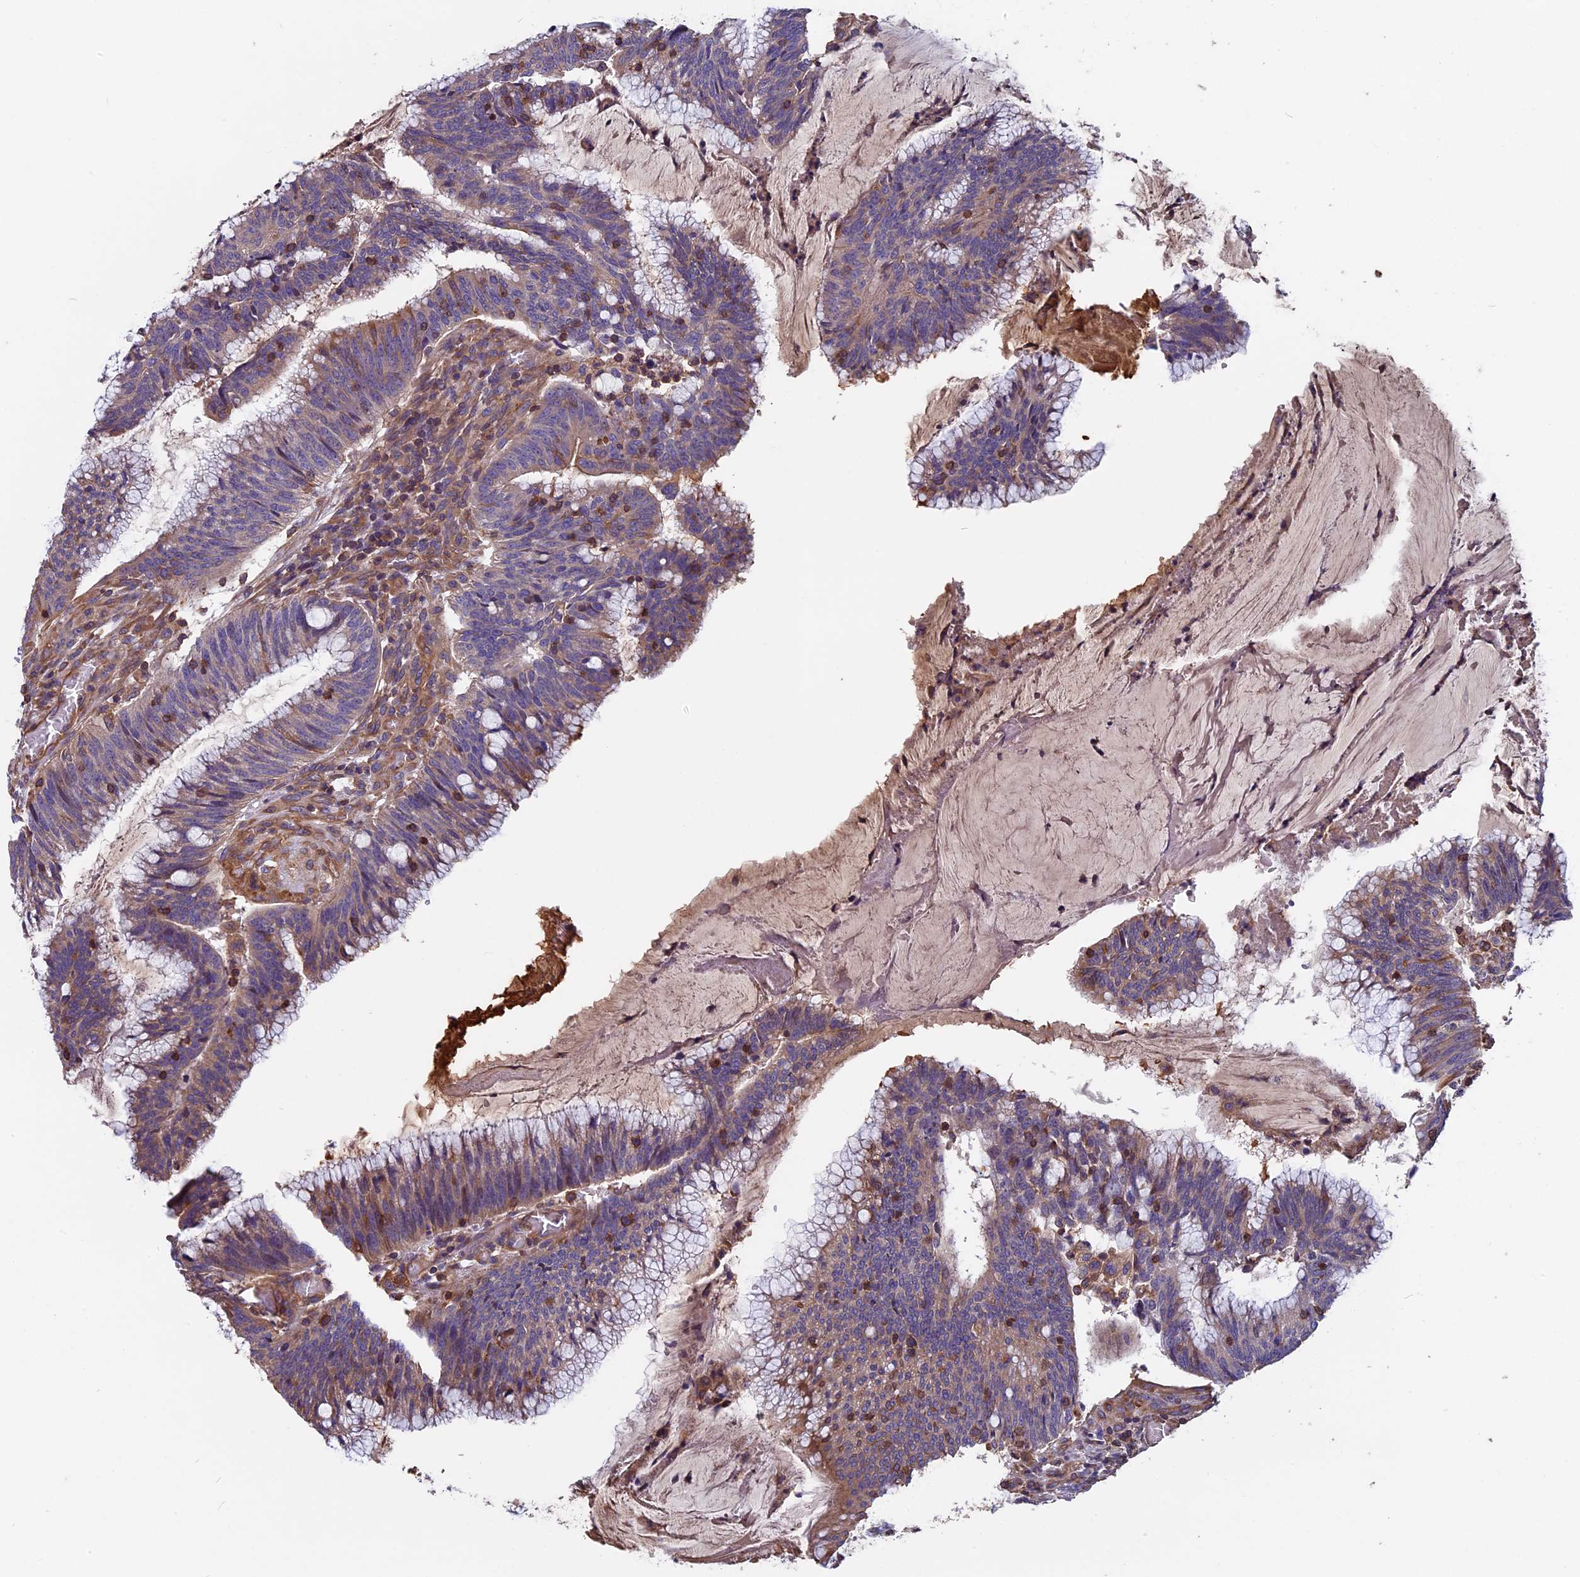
{"staining": {"intensity": "weak", "quantity": "25%-75%", "location": "cytoplasmic/membranous"}, "tissue": "colorectal cancer", "cell_type": "Tumor cells", "image_type": "cancer", "snomed": [{"axis": "morphology", "description": "Adenocarcinoma, NOS"}, {"axis": "topography", "description": "Rectum"}], "caption": "Protein staining demonstrates weak cytoplasmic/membranous staining in approximately 25%-75% of tumor cells in colorectal adenocarcinoma.", "gene": "CCDC153", "patient": {"sex": "female", "age": 77}}